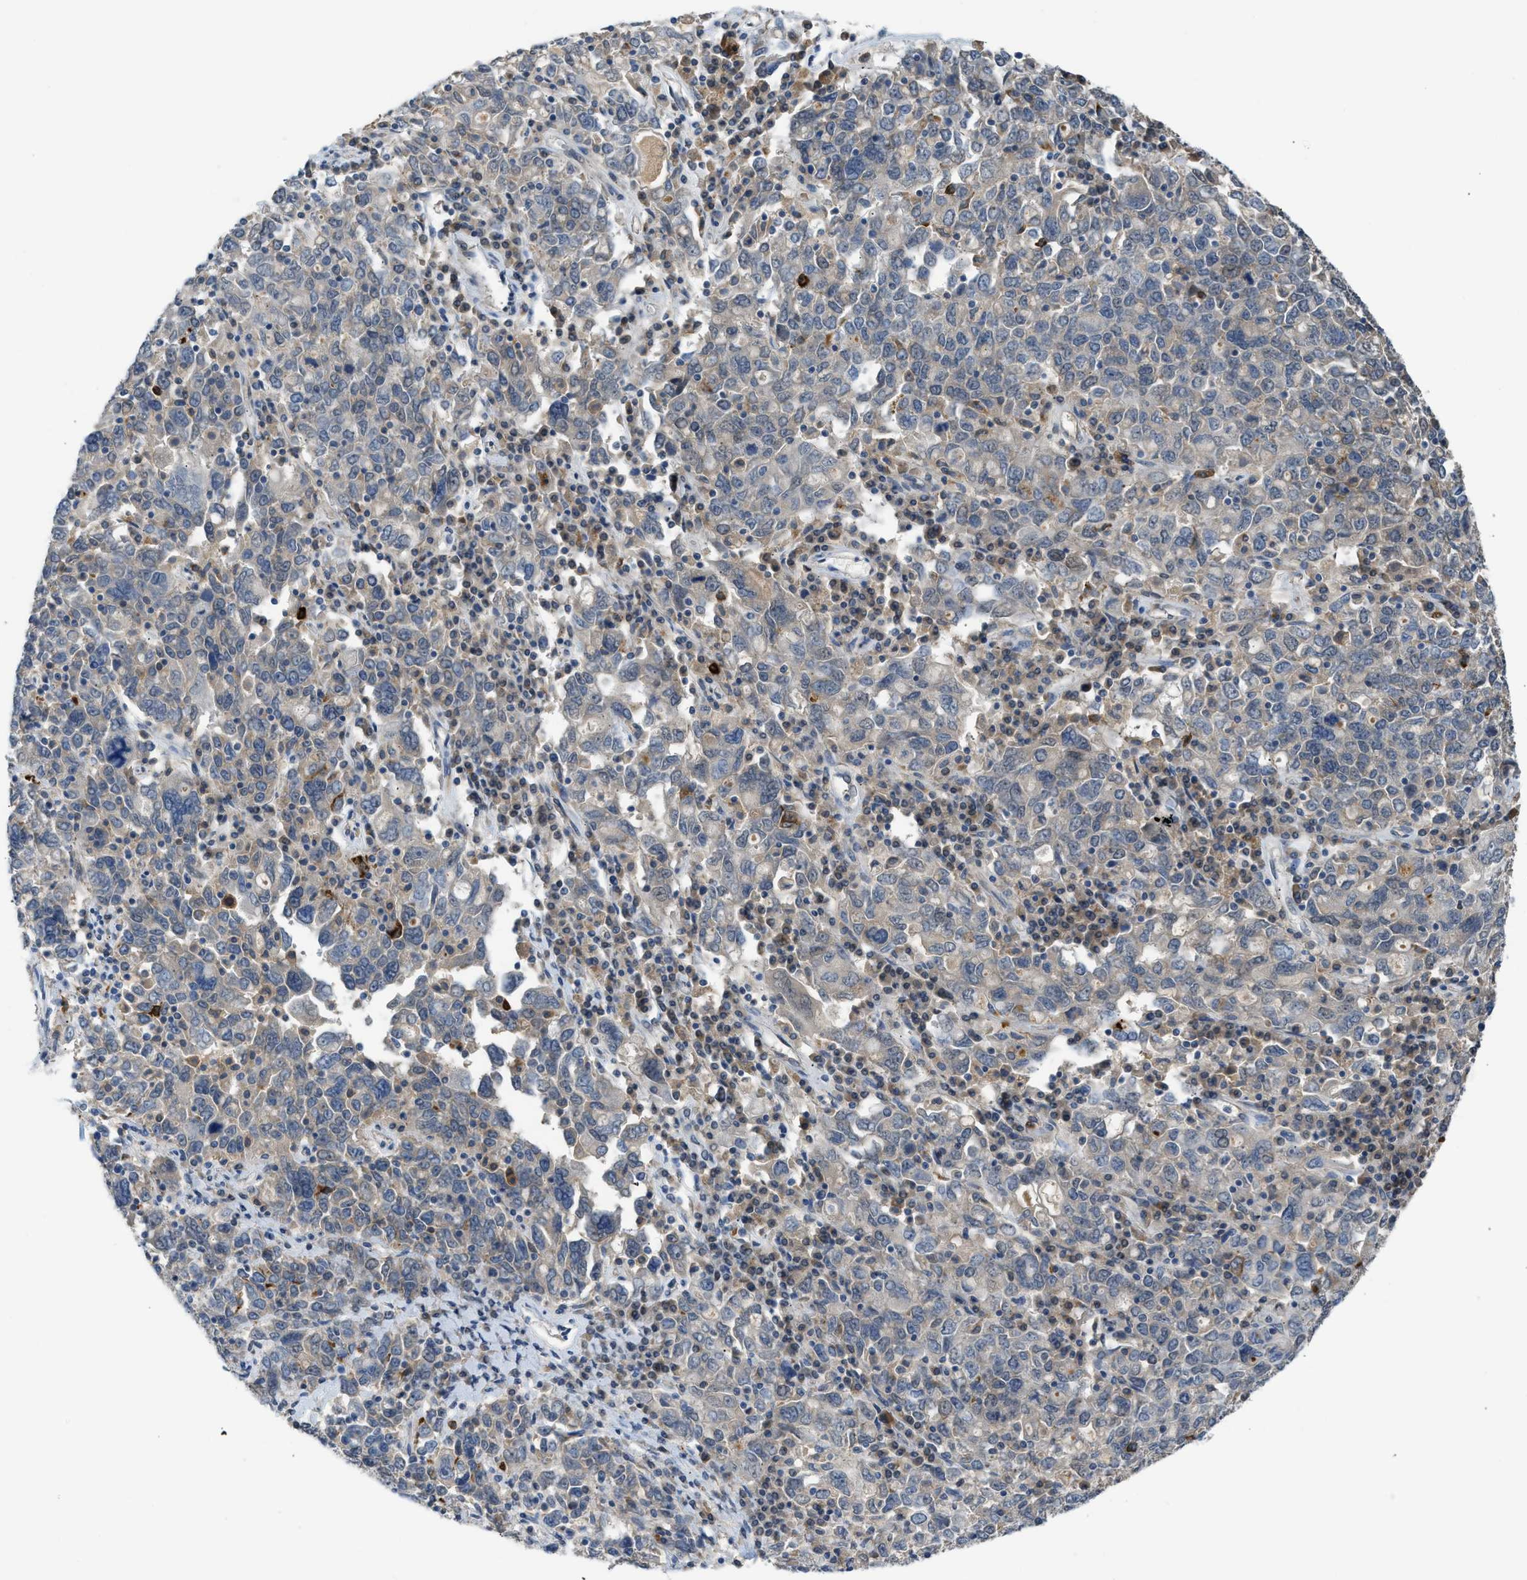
{"staining": {"intensity": "weak", "quantity": "<25%", "location": "cytoplasmic/membranous"}, "tissue": "ovarian cancer", "cell_type": "Tumor cells", "image_type": "cancer", "snomed": [{"axis": "morphology", "description": "Carcinoma, endometroid"}, {"axis": "topography", "description": "Ovary"}], "caption": "An immunohistochemistry photomicrograph of endometroid carcinoma (ovarian) is shown. There is no staining in tumor cells of endometroid carcinoma (ovarian).", "gene": "RHBDF2", "patient": {"sex": "female", "age": 62}}